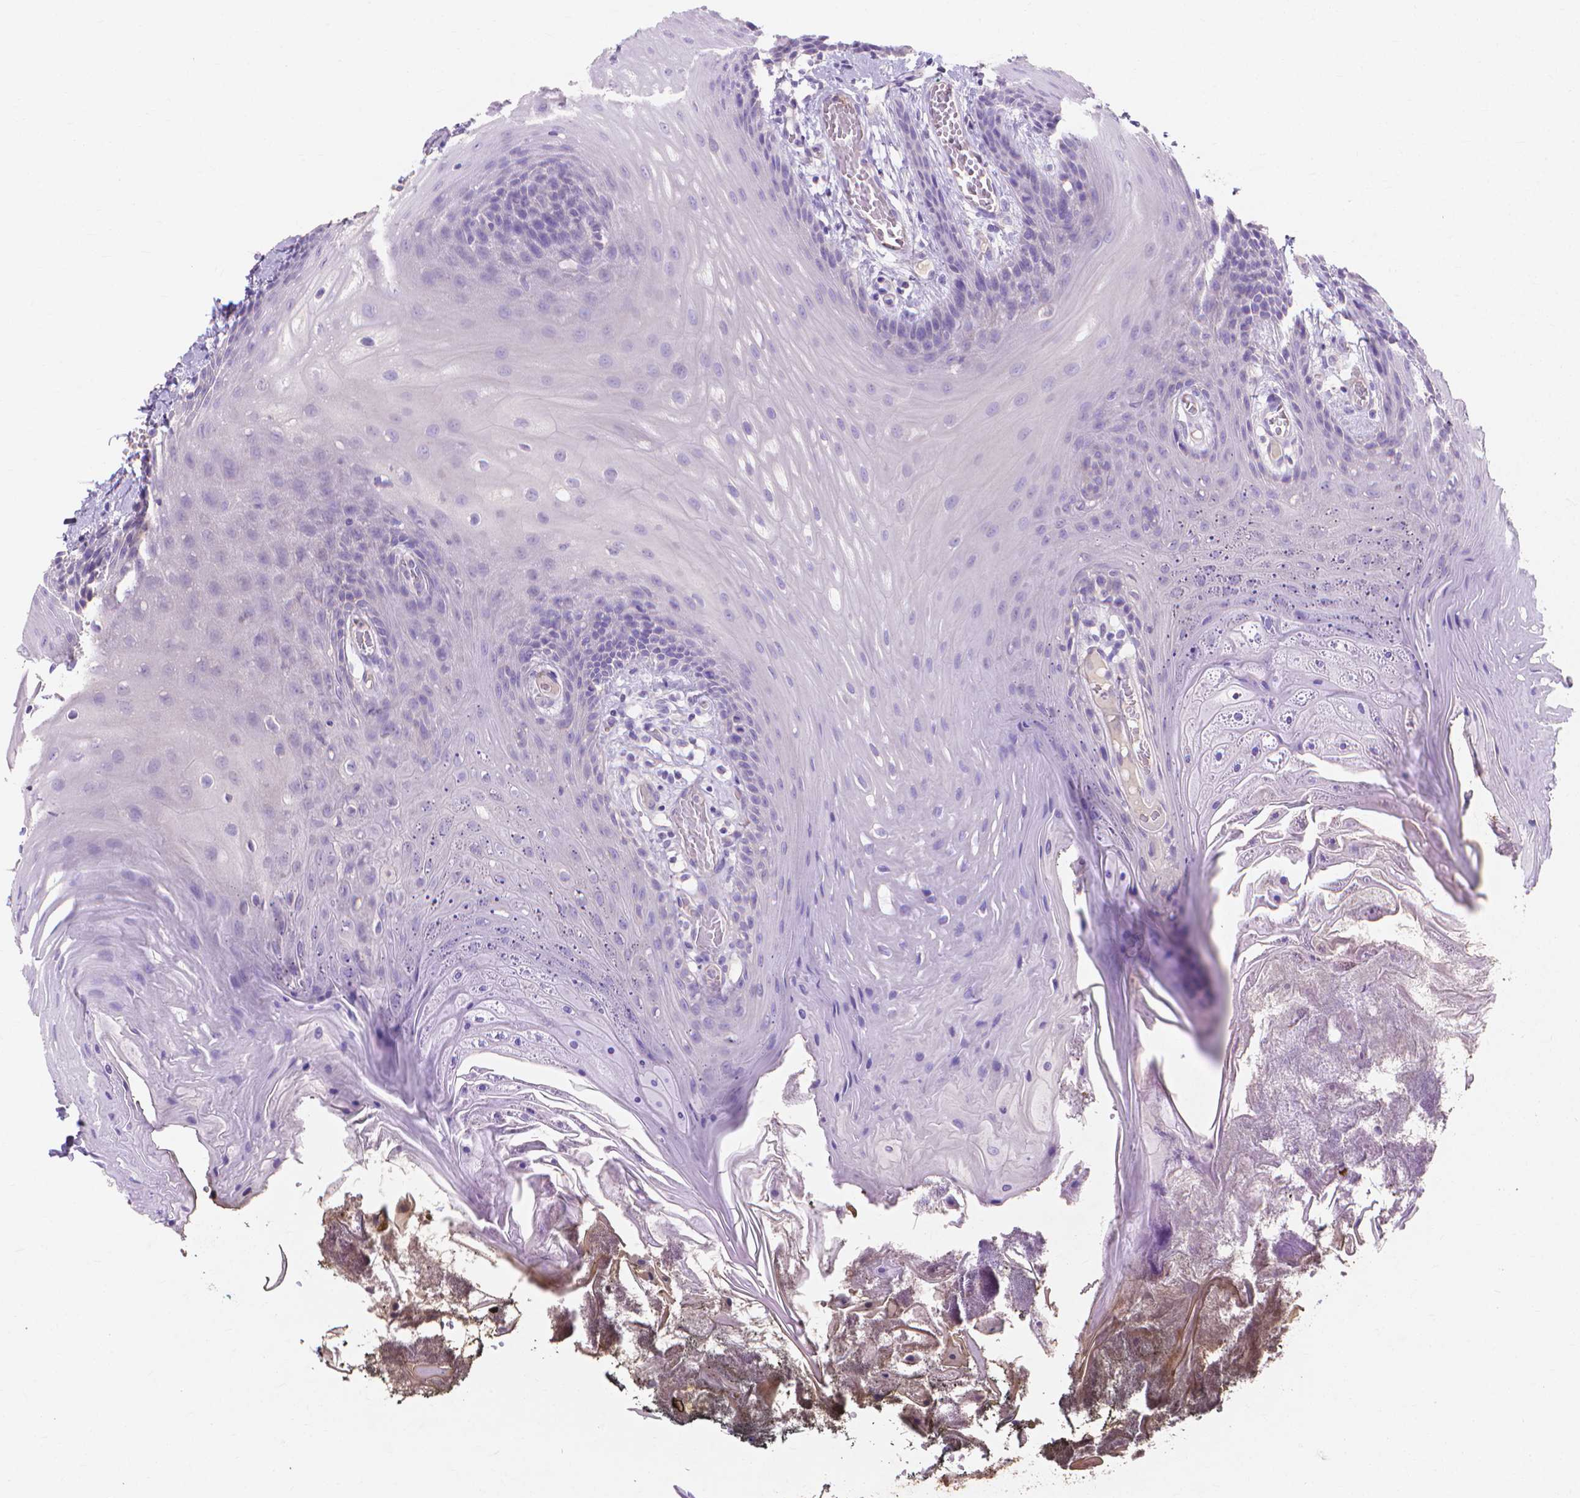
{"staining": {"intensity": "negative", "quantity": "none", "location": "none"}, "tissue": "oral mucosa", "cell_type": "Squamous epithelial cells", "image_type": "normal", "snomed": [{"axis": "morphology", "description": "Normal tissue, NOS"}, {"axis": "topography", "description": "Oral tissue"}], "caption": "High power microscopy image of an immunohistochemistry (IHC) photomicrograph of benign oral mucosa, revealing no significant expression in squamous epithelial cells. (DAB (3,3'-diaminobenzidine) immunohistochemistry (IHC) with hematoxylin counter stain).", "gene": "MBLAC1", "patient": {"sex": "male", "age": 9}}